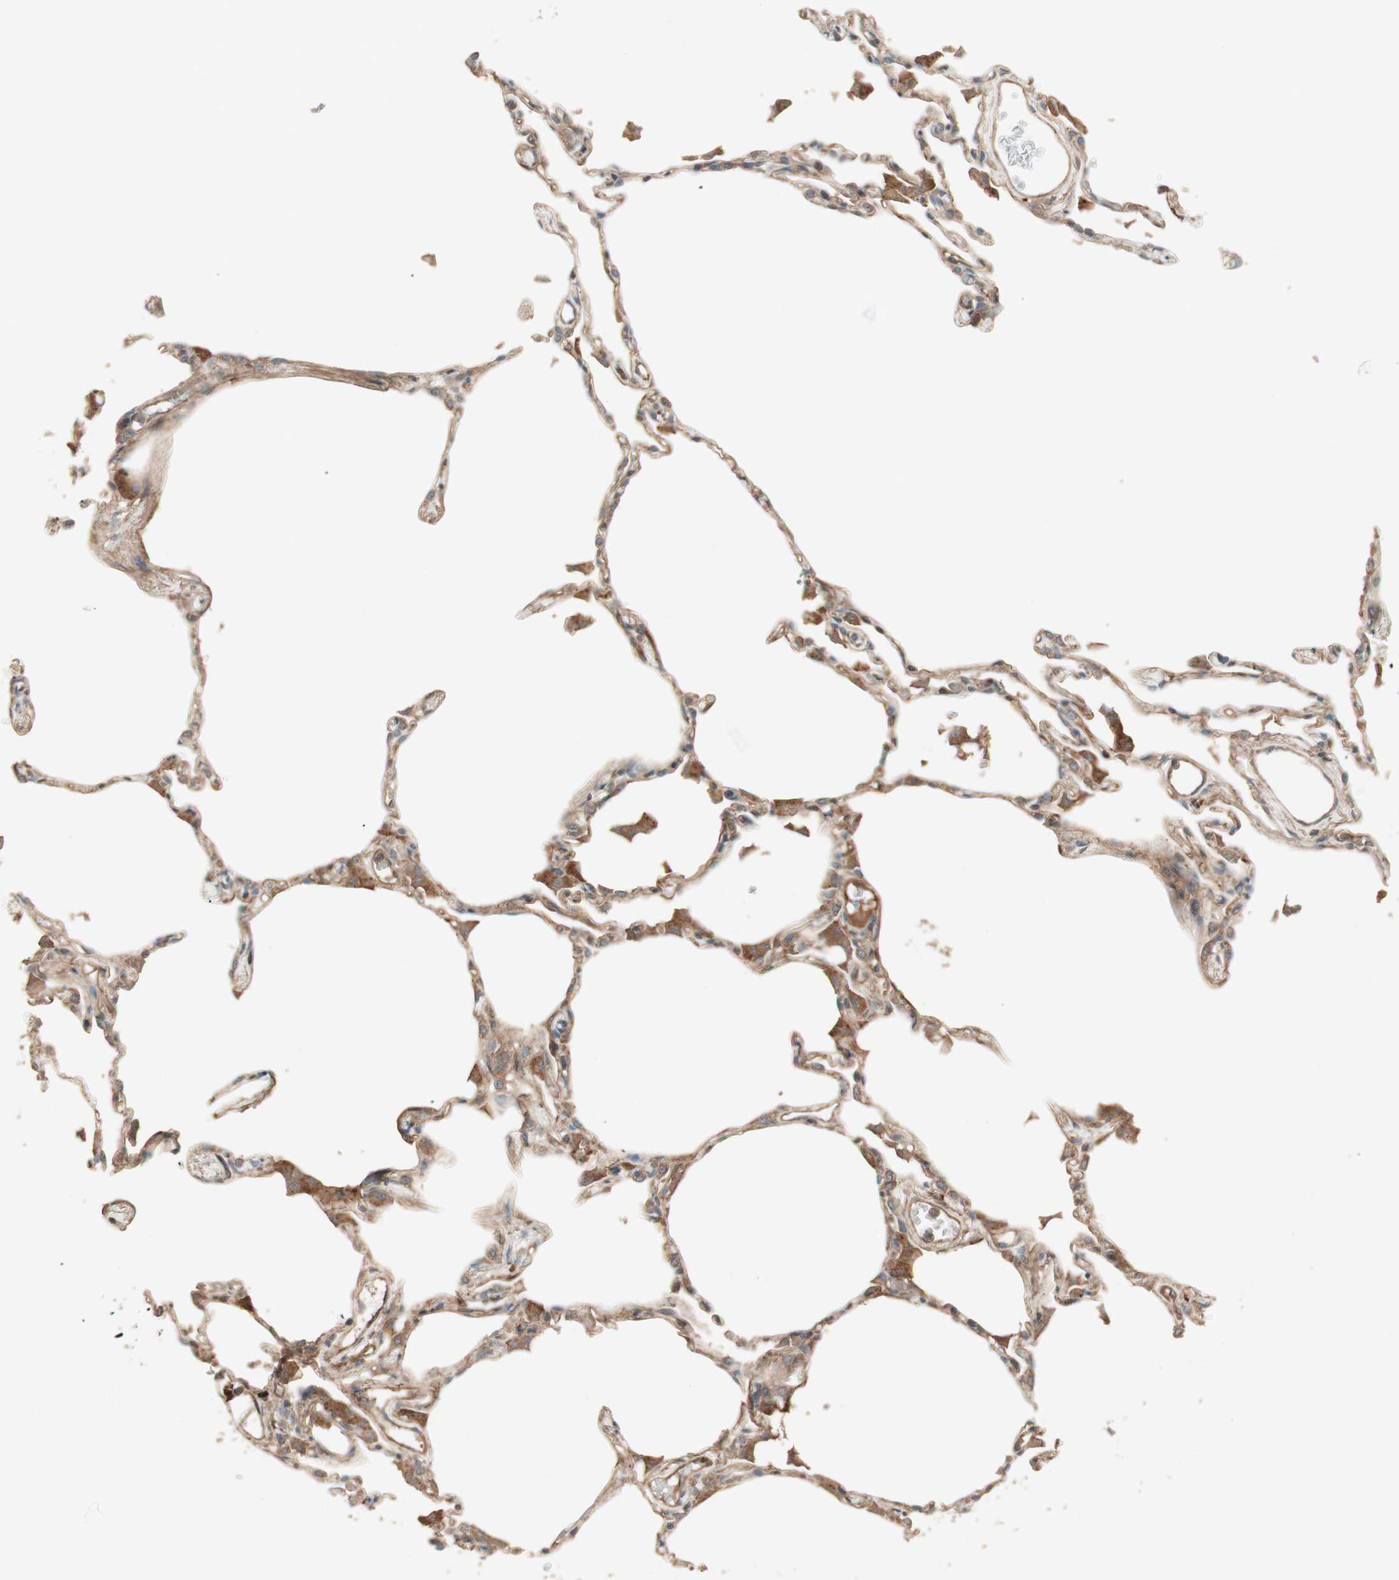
{"staining": {"intensity": "moderate", "quantity": ">75%", "location": "cytoplasmic/membranous"}, "tissue": "lung", "cell_type": "Alveolar cells", "image_type": "normal", "snomed": [{"axis": "morphology", "description": "Normal tissue, NOS"}, {"axis": "topography", "description": "Lung"}], "caption": "Immunohistochemistry photomicrograph of normal lung: human lung stained using immunohistochemistry displays medium levels of moderate protein expression localized specifically in the cytoplasmic/membranous of alveolar cells, appearing as a cytoplasmic/membranous brown color.", "gene": "TFPI", "patient": {"sex": "female", "age": 49}}